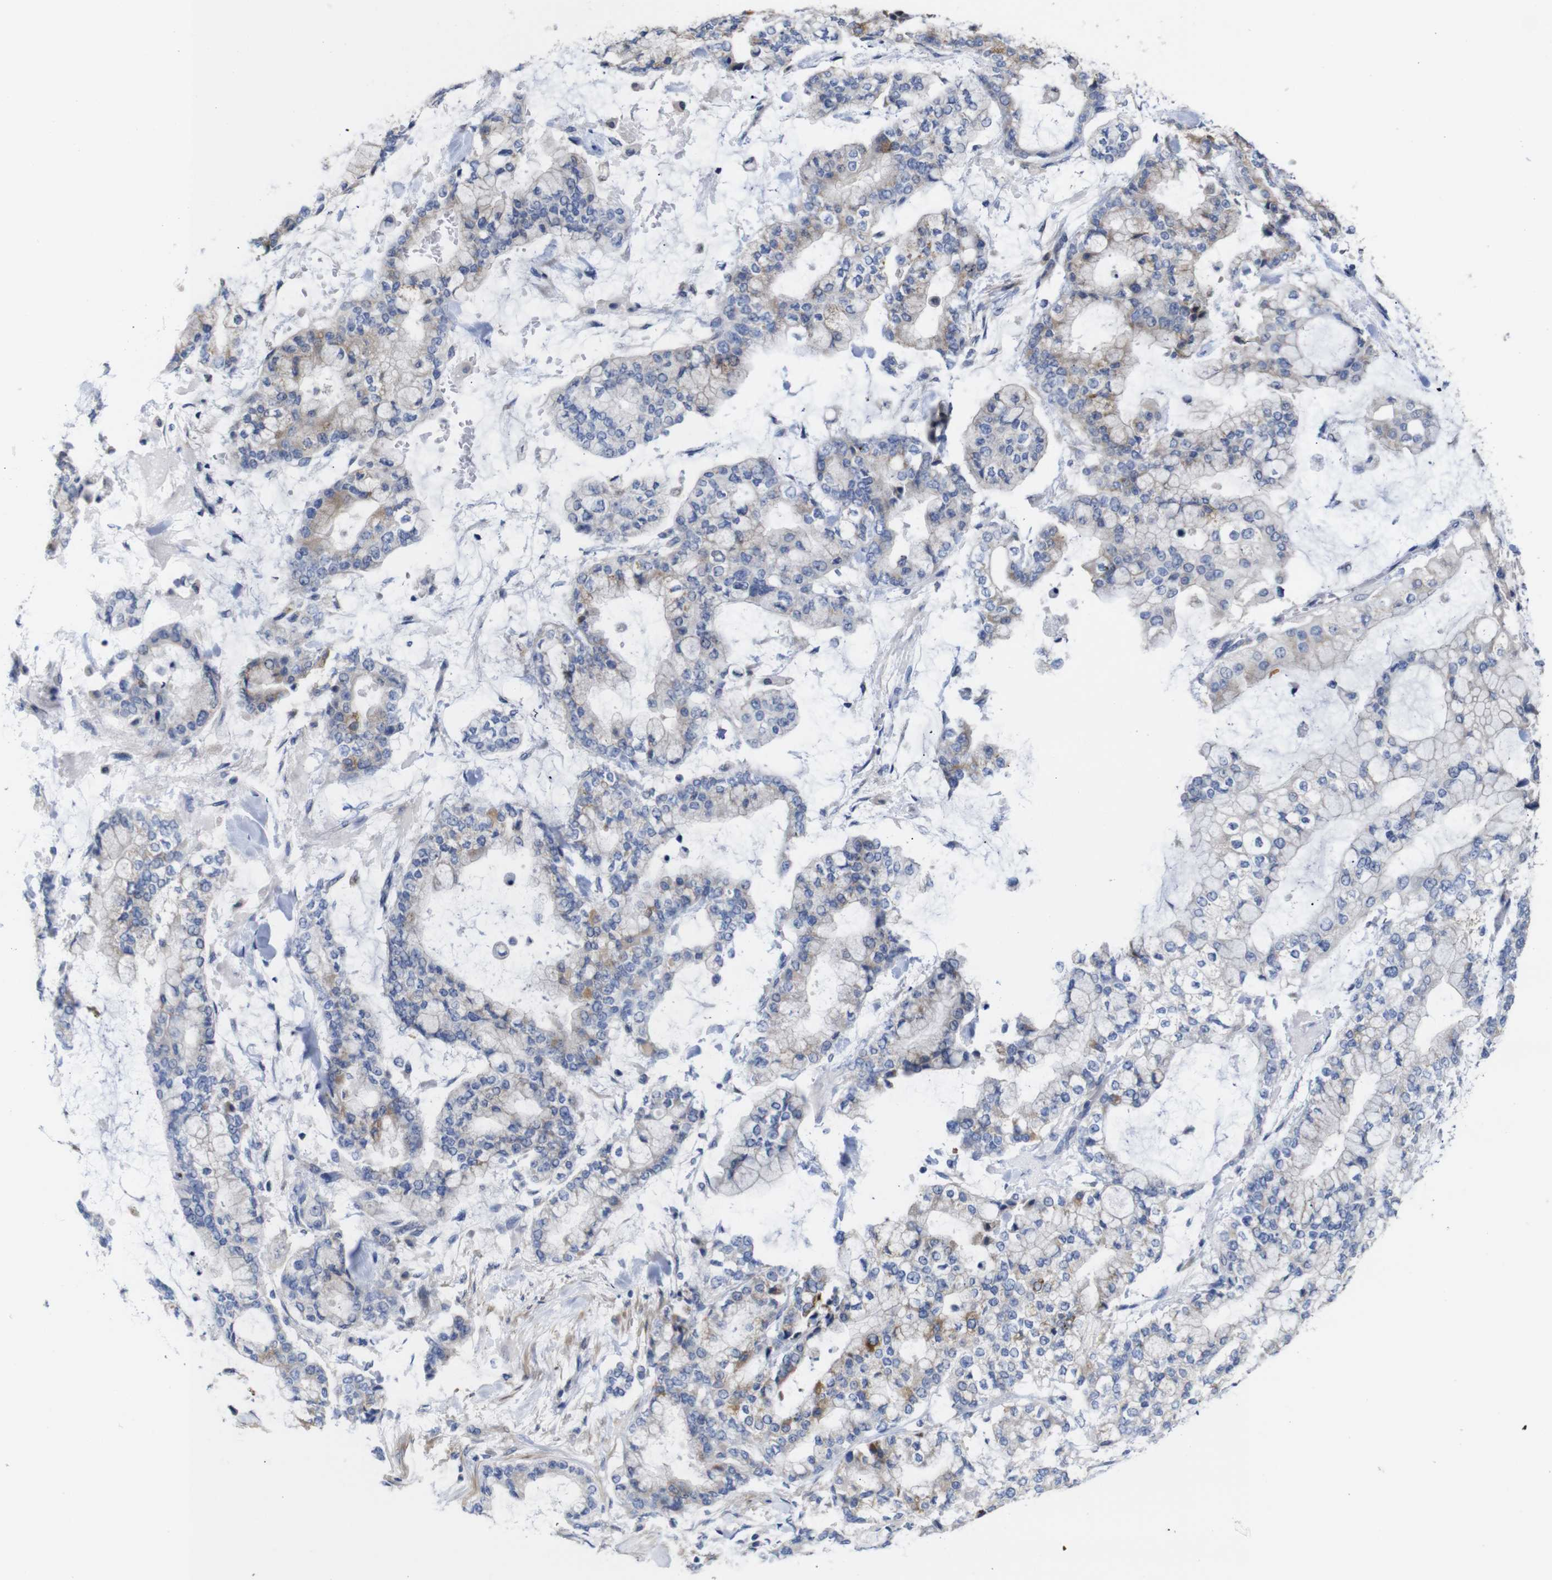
{"staining": {"intensity": "moderate", "quantity": "<25%", "location": "cytoplasmic/membranous"}, "tissue": "stomach cancer", "cell_type": "Tumor cells", "image_type": "cancer", "snomed": [{"axis": "morphology", "description": "Normal tissue, NOS"}, {"axis": "morphology", "description": "Adenocarcinoma, NOS"}, {"axis": "topography", "description": "Stomach, upper"}, {"axis": "topography", "description": "Stomach"}], "caption": "The immunohistochemical stain shows moderate cytoplasmic/membranous positivity in tumor cells of stomach cancer (adenocarcinoma) tissue. The staining is performed using DAB brown chromogen to label protein expression. The nuclei are counter-stained blue using hematoxylin.", "gene": "TCEAL9", "patient": {"sex": "male", "age": 76}}